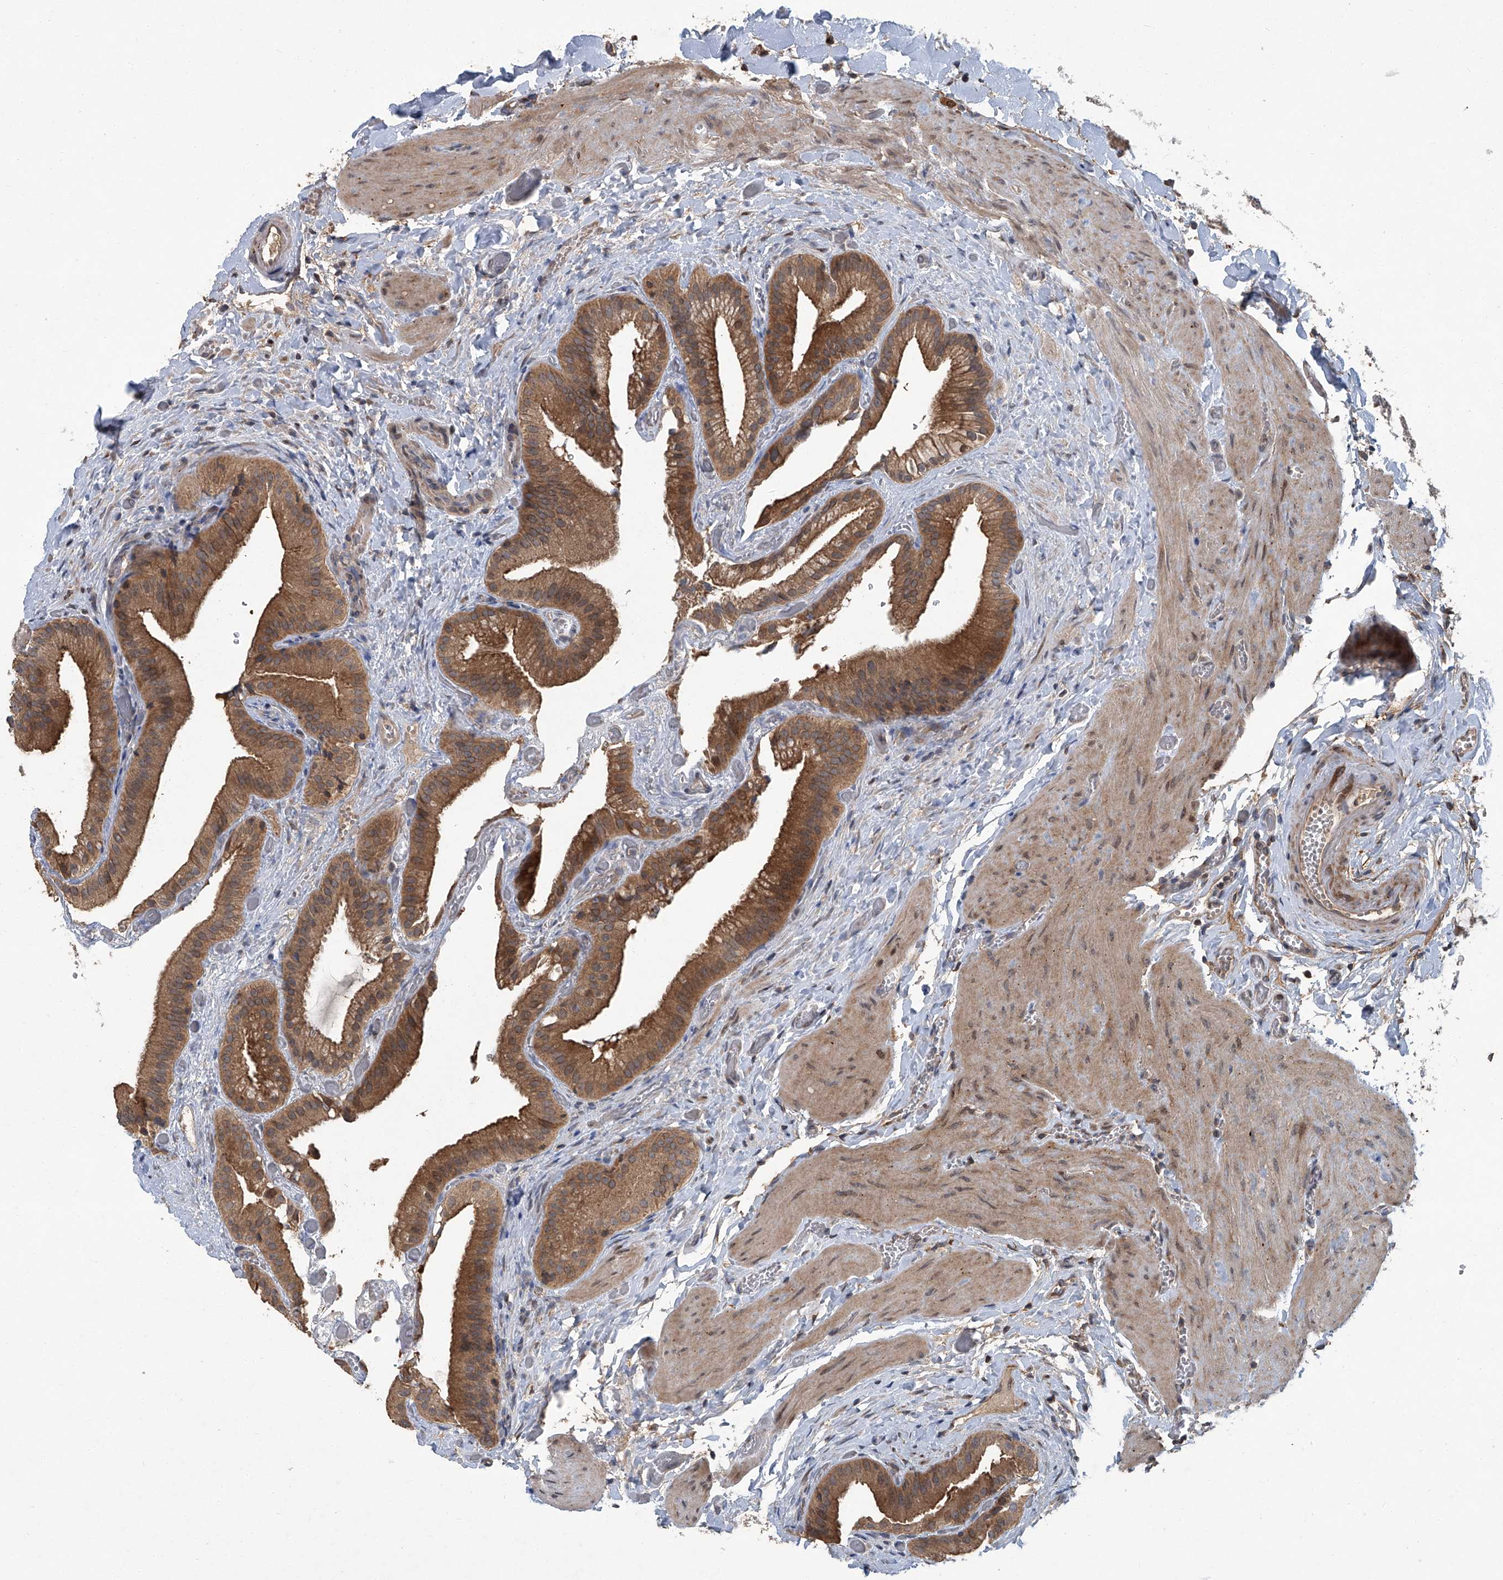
{"staining": {"intensity": "moderate", "quantity": ">75%", "location": "cytoplasmic/membranous"}, "tissue": "gallbladder", "cell_type": "Glandular cells", "image_type": "normal", "snomed": [{"axis": "morphology", "description": "Normal tissue, NOS"}, {"axis": "topography", "description": "Gallbladder"}], "caption": "Immunohistochemical staining of benign gallbladder shows medium levels of moderate cytoplasmic/membranous staining in about >75% of glandular cells. The staining is performed using DAB (3,3'-diaminobenzidine) brown chromogen to label protein expression. The nuclei are counter-stained blue using hematoxylin.", "gene": "ANKRD34A", "patient": {"sex": "female", "age": 64}}